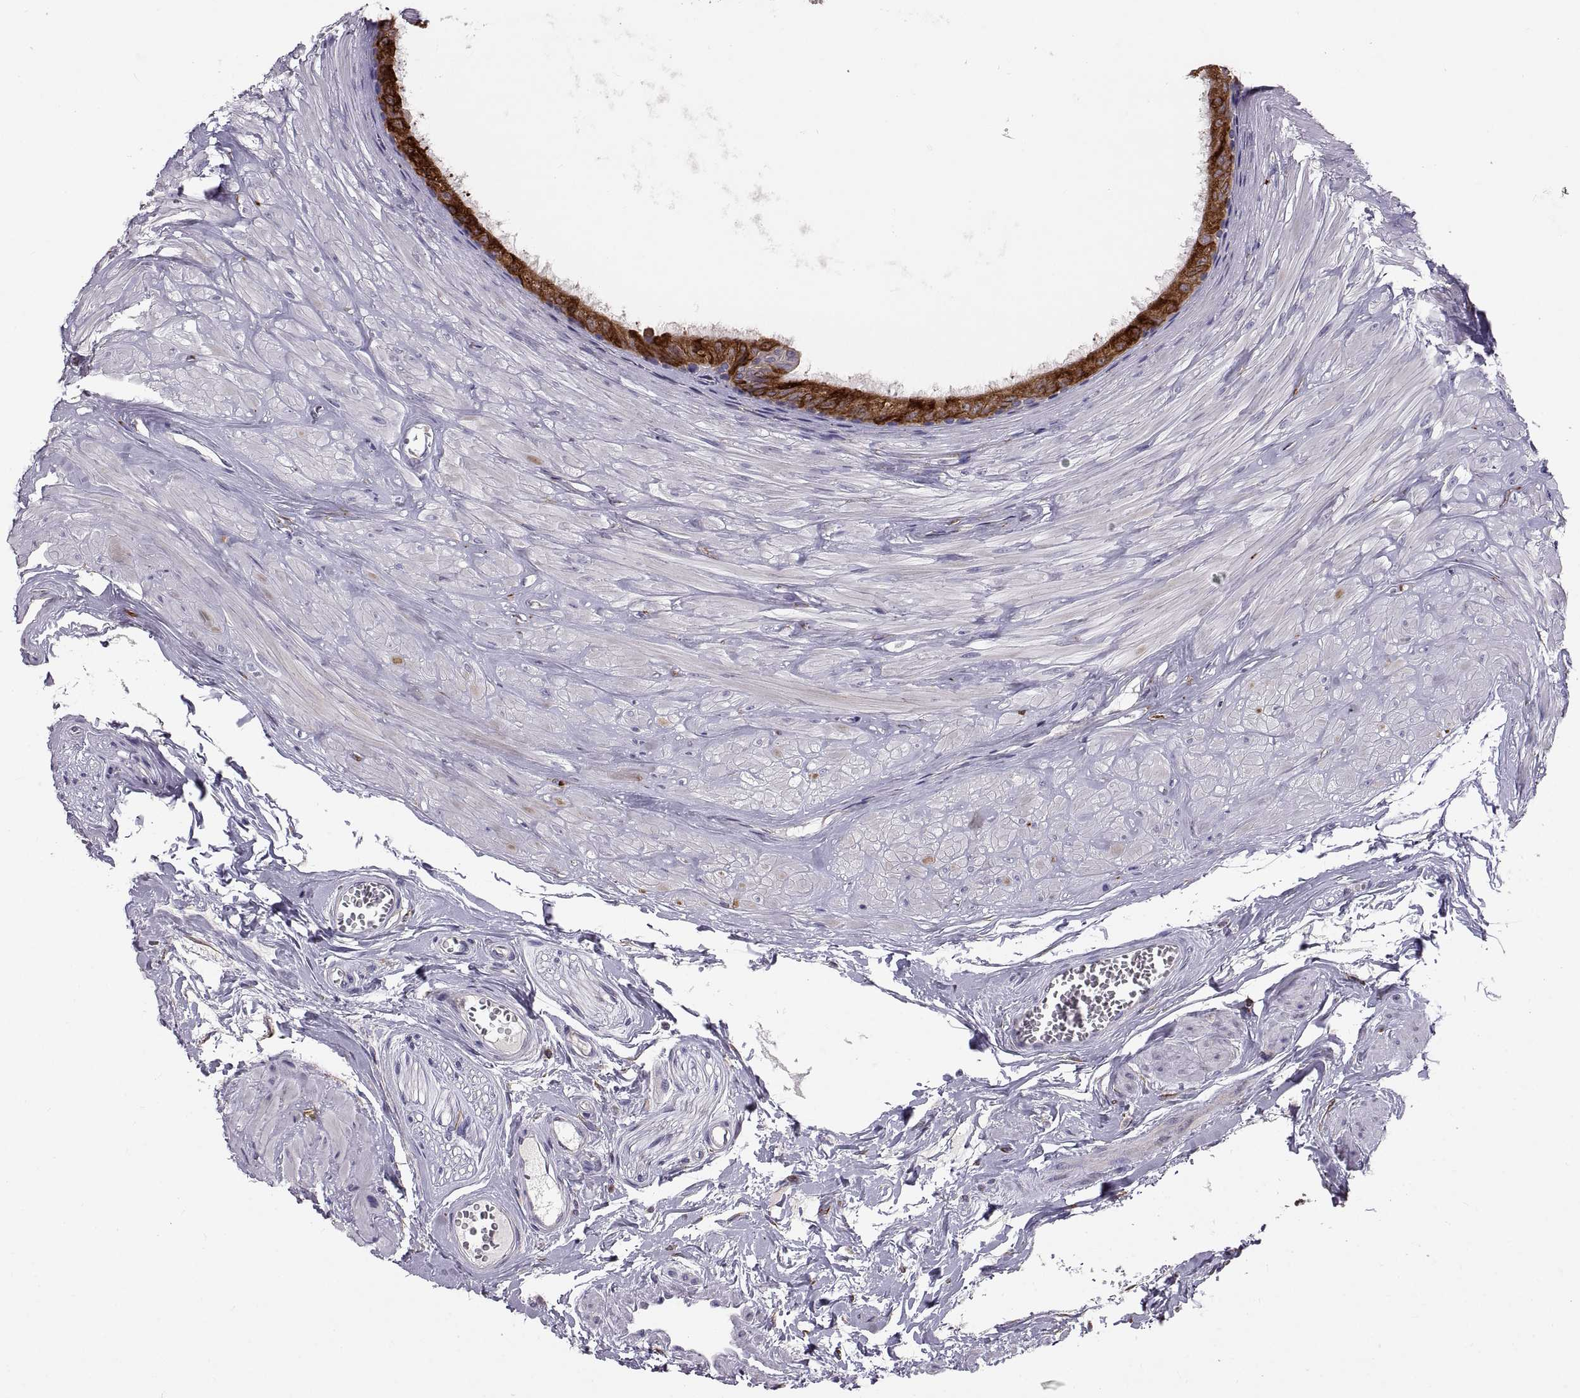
{"staining": {"intensity": "strong", "quantity": ">75%", "location": "cytoplasmic/membranous"}, "tissue": "epididymis", "cell_type": "Glandular cells", "image_type": "normal", "snomed": [{"axis": "morphology", "description": "Normal tissue, NOS"}, {"axis": "topography", "description": "Epididymis"}], "caption": "Immunohistochemistry histopathology image of benign epididymis: human epididymis stained using IHC shows high levels of strong protein expression localized specifically in the cytoplasmic/membranous of glandular cells, appearing as a cytoplasmic/membranous brown color.", "gene": "PLEKHB2", "patient": {"sex": "male", "age": 37}}